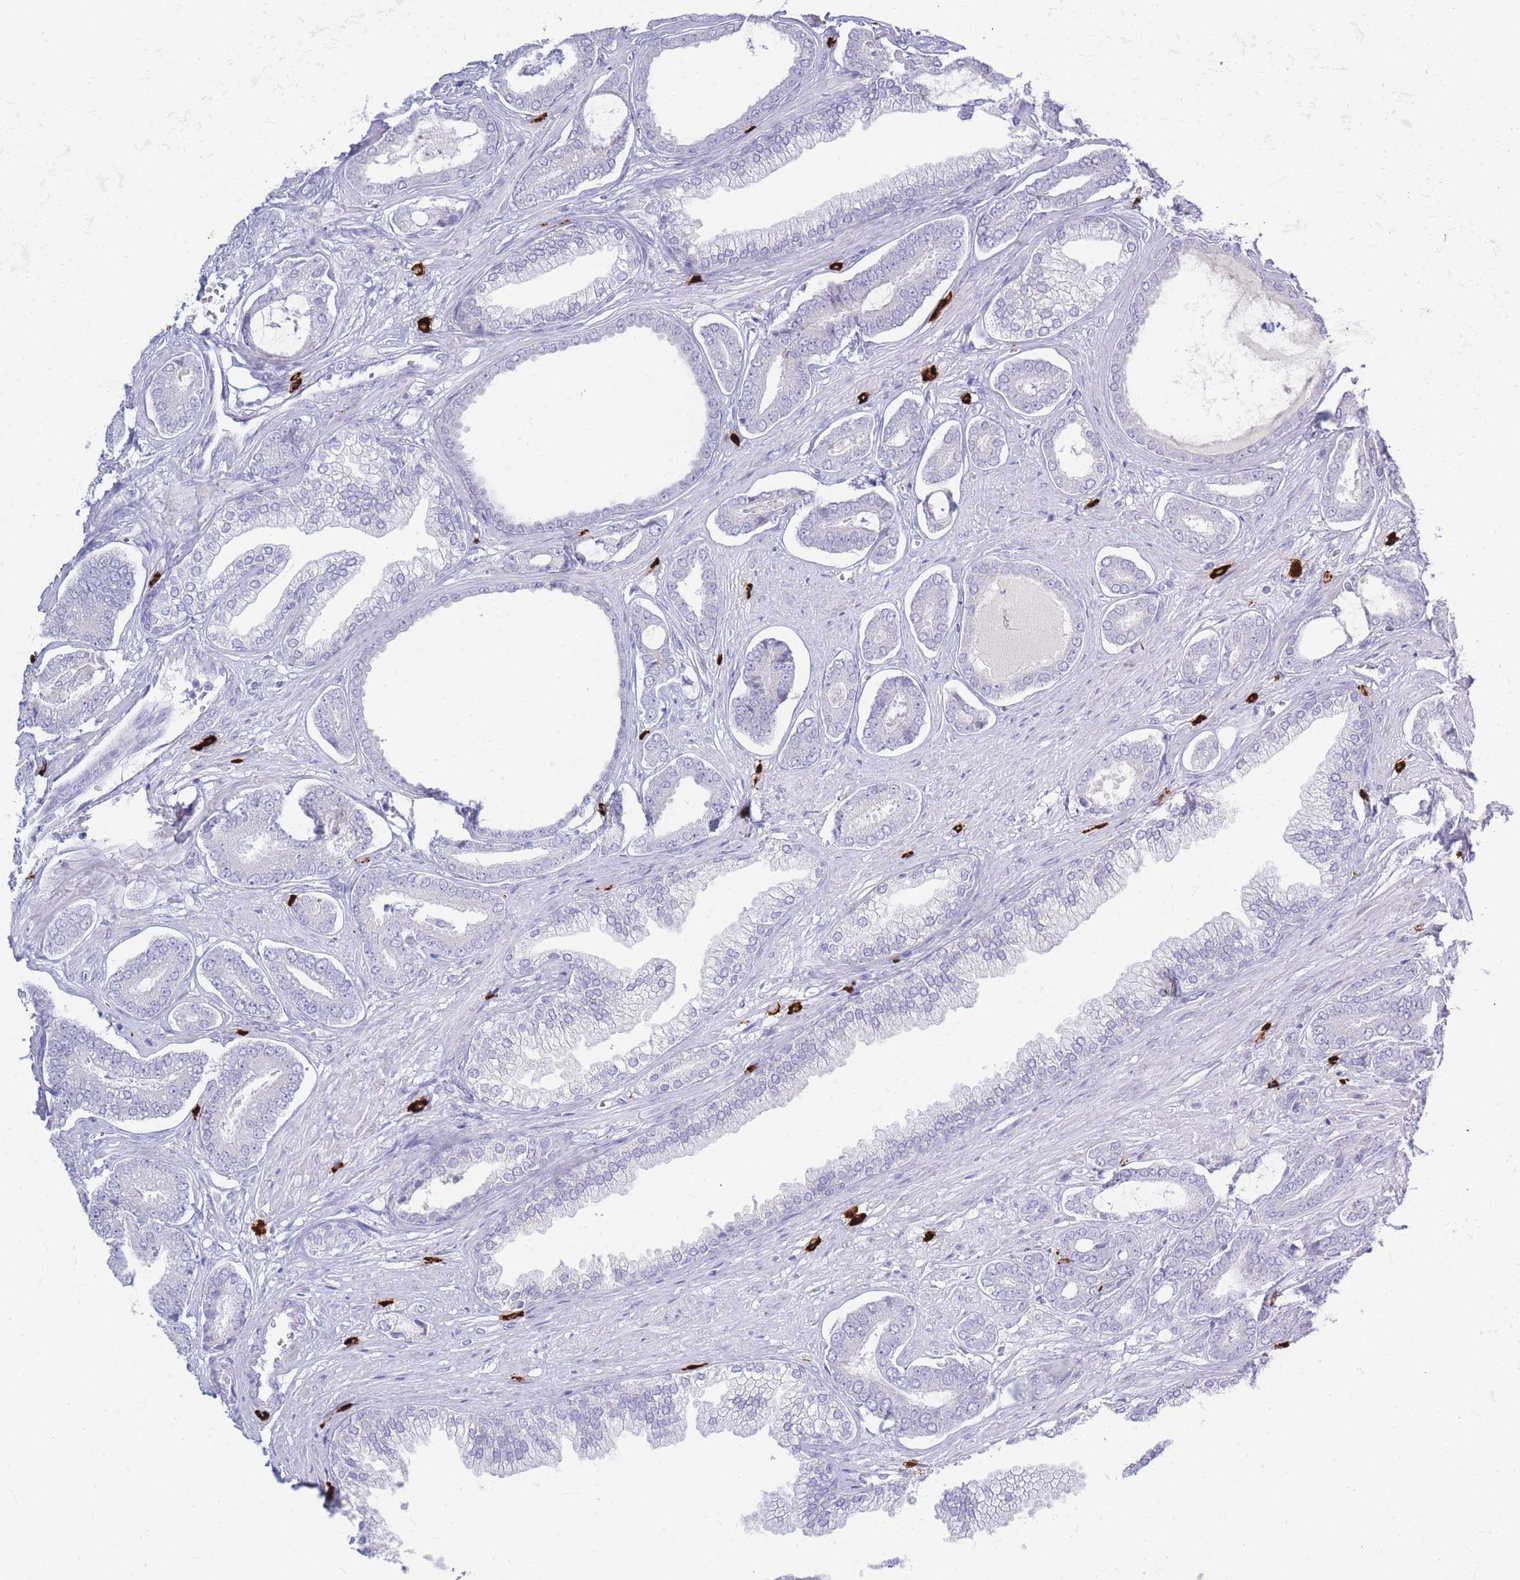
{"staining": {"intensity": "negative", "quantity": "none", "location": "none"}, "tissue": "prostate cancer", "cell_type": "Tumor cells", "image_type": "cancer", "snomed": [{"axis": "morphology", "description": "Adenocarcinoma, NOS"}, {"axis": "topography", "description": "Prostate and seminal vesicle, NOS"}], "caption": "IHC histopathology image of human prostate cancer stained for a protein (brown), which displays no expression in tumor cells.", "gene": "TPSD1", "patient": {"sex": "male", "age": 76}}